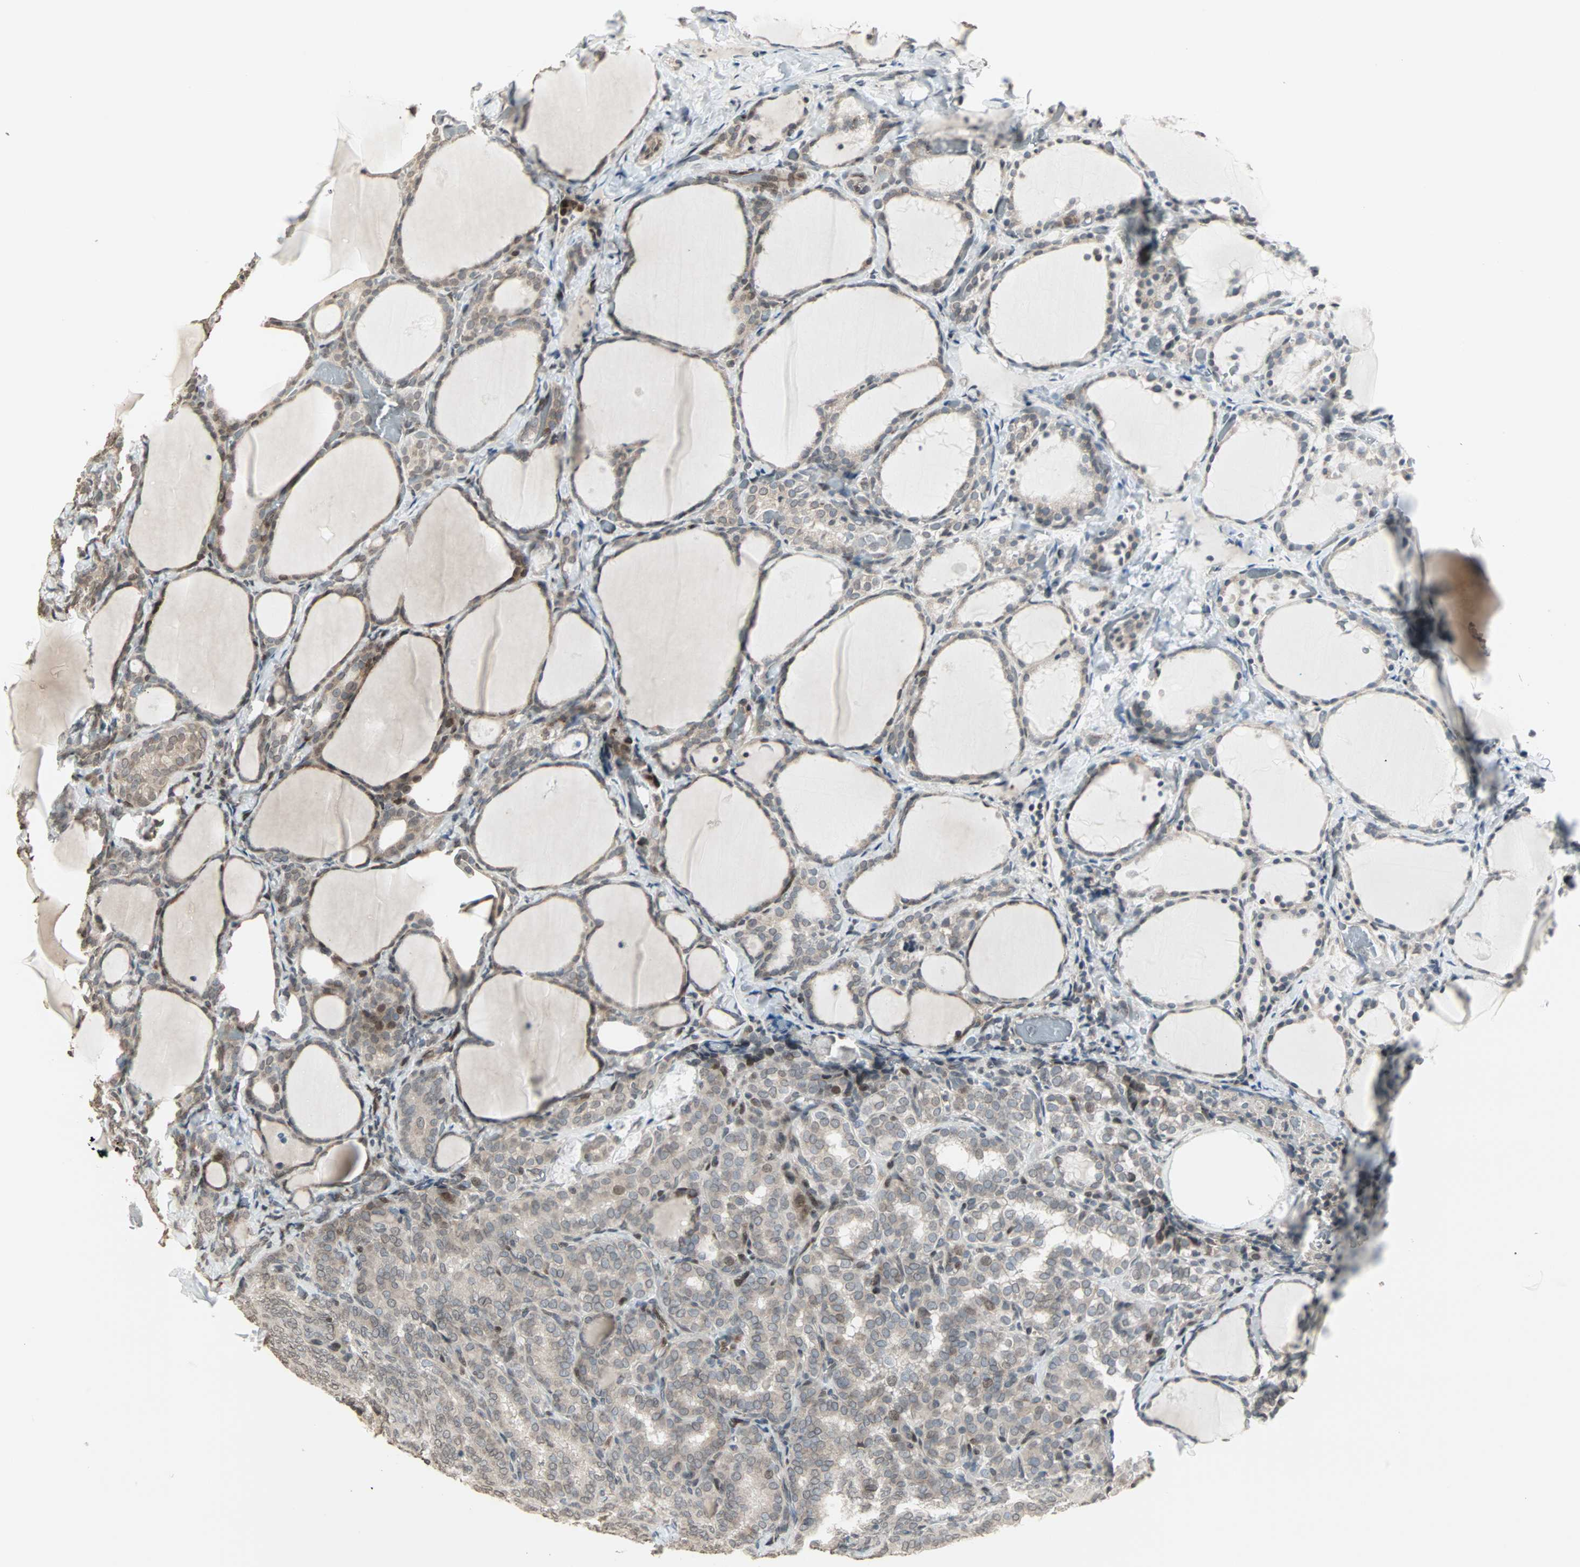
{"staining": {"intensity": "weak", "quantity": "<25%", "location": "cytoplasmic/membranous,nuclear"}, "tissue": "thyroid cancer", "cell_type": "Tumor cells", "image_type": "cancer", "snomed": [{"axis": "morphology", "description": "Normal tissue, NOS"}, {"axis": "morphology", "description": "Papillary adenocarcinoma, NOS"}, {"axis": "topography", "description": "Thyroid gland"}], "caption": "IHC histopathology image of neoplastic tissue: thyroid papillary adenocarcinoma stained with DAB (3,3'-diaminobenzidine) shows no significant protein expression in tumor cells. (DAB immunohistochemistry (IHC), high magnification).", "gene": "CBLC", "patient": {"sex": "female", "age": 30}}